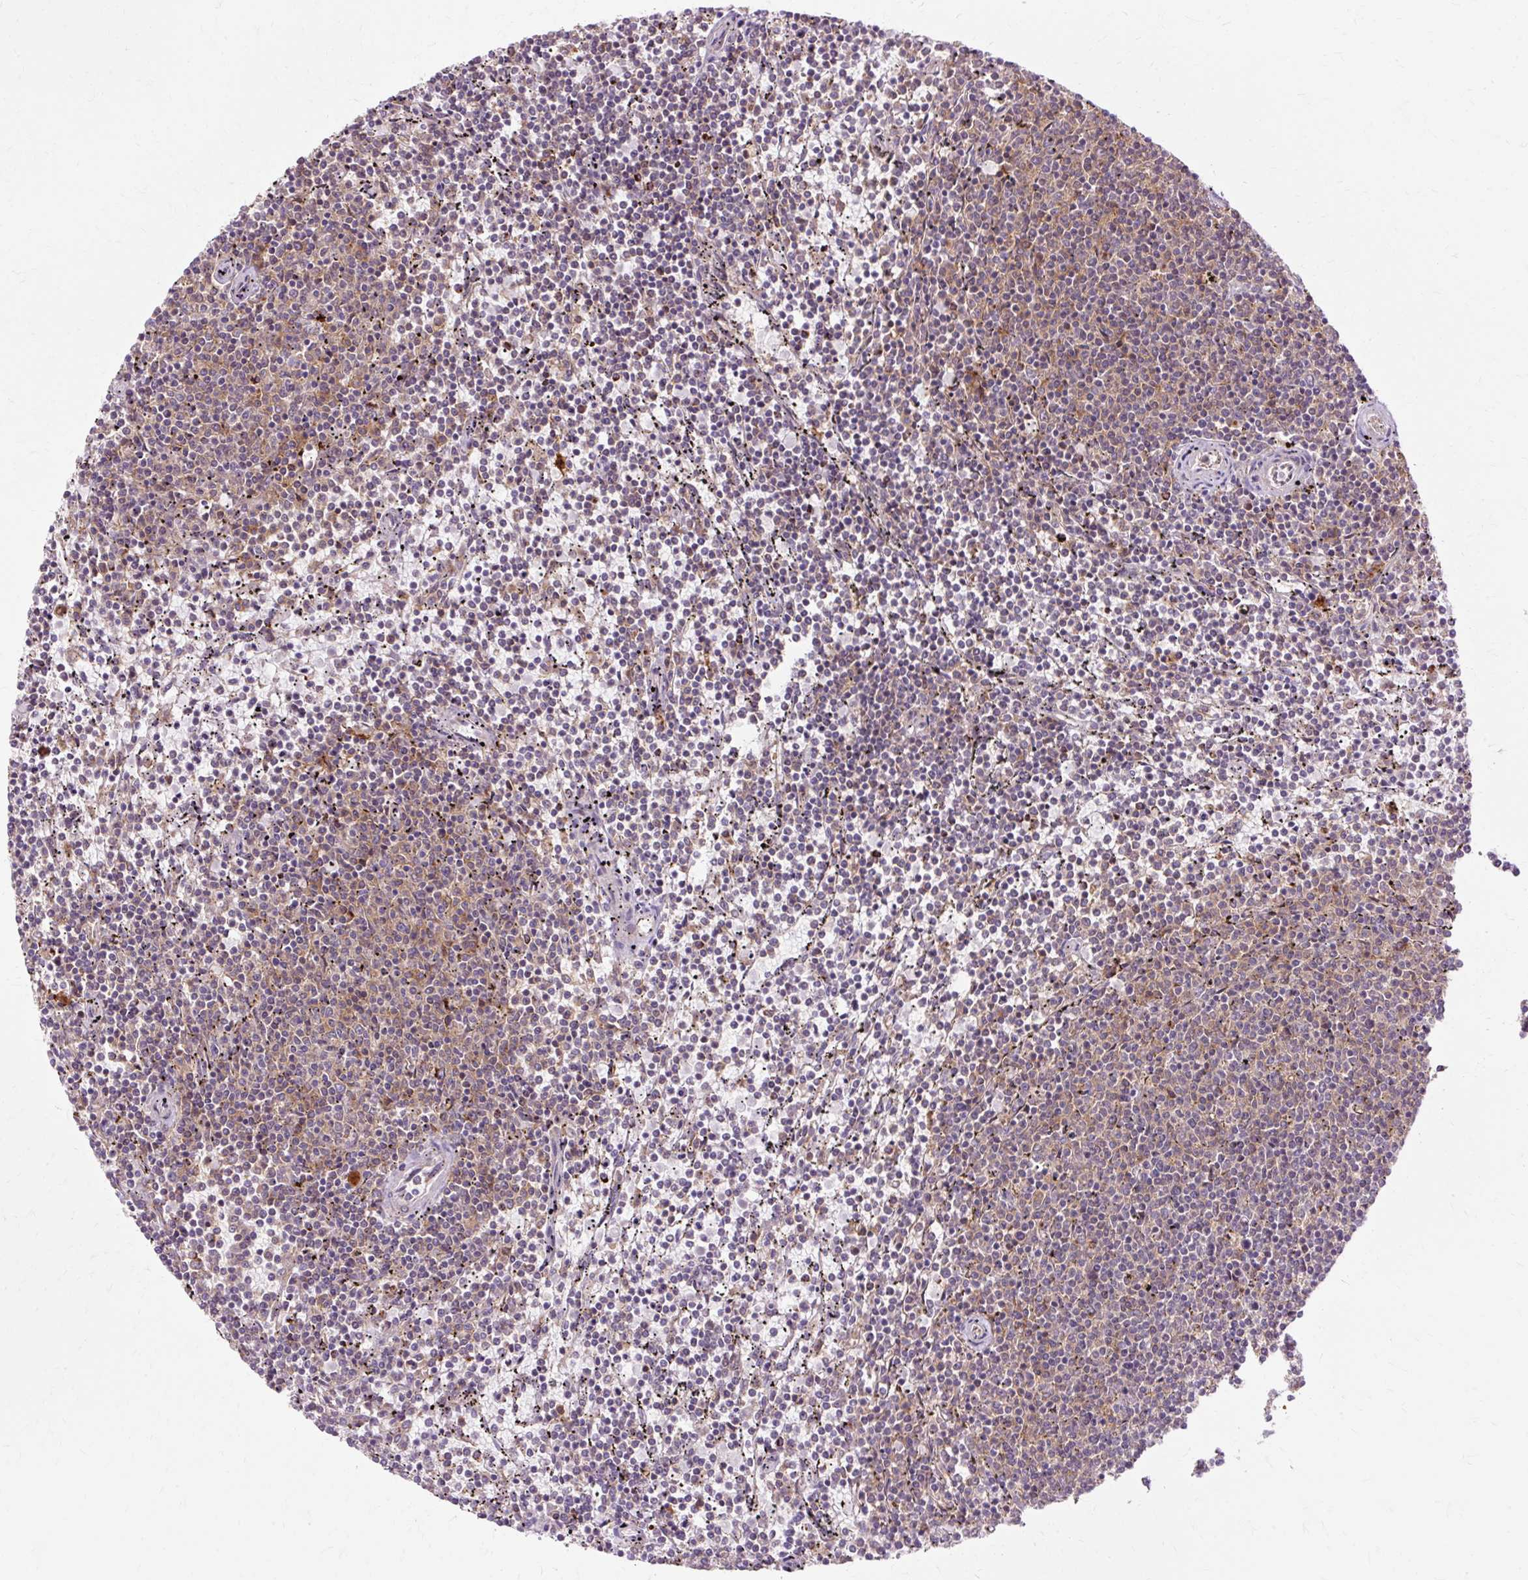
{"staining": {"intensity": "weak", "quantity": "25%-75%", "location": "cytoplasmic/membranous"}, "tissue": "lymphoma", "cell_type": "Tumor cells", "image_type": "cancer", "snomed": [{"axis": "morphology", "description": "Malignant lymphoma, non-Hodgkin's type, Low grade"}, {"axis": "topography", "description": "Spleen"}], "caption": "This image exhibits low-grade malignant lymphoma, non-Hodgkin's type stained with immunohistochemistry (IHC) to label a protein in brown. The cytoplasmic/membranous of tumor cells show weak positivity for the protein. Nuclei are counter-stained blue.", "gene": "GEMIN2", "patient": {"sex": "female", "age": 50}}